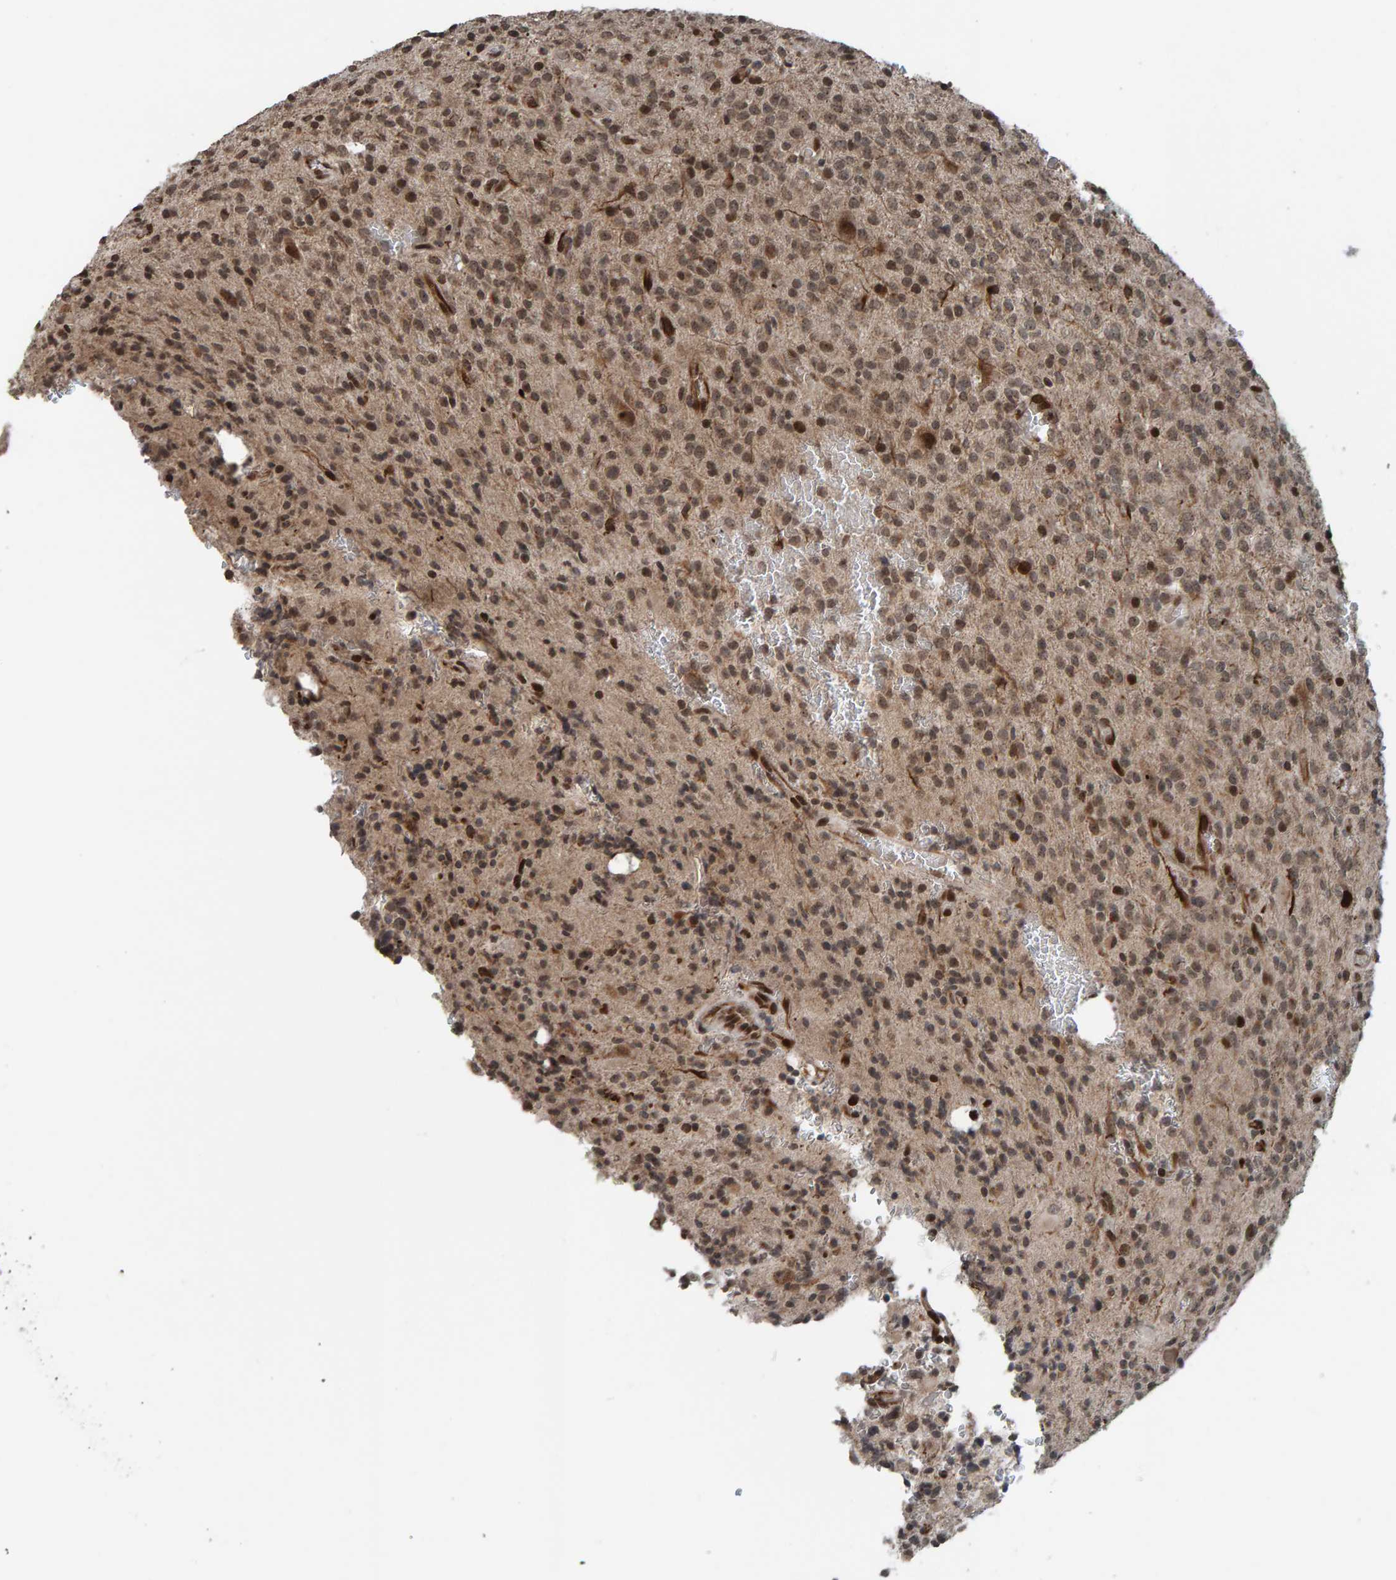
{"staining": {"intensity": "weak", "quantity": ">75%", "location": "cytoplasmic/membranous,nuclear"}, "tissue": "glioma", "cell_type": "Tumor cells", "image_type": "cancer", "snomed": [{"axis": "morphology", "description": "Glioma, malignant, High grade"}, {"axis": "topography", "description": "Brain"}], "caption": "This is a photomicrograph of immunohistochemistry (IHC) staining of glioma, which shows weak positivity in the cytoplasmic/membranous and nuclear of tumor cells.", "gene": "ZNF366", "patient": {"sex": "male", "age": 34}}